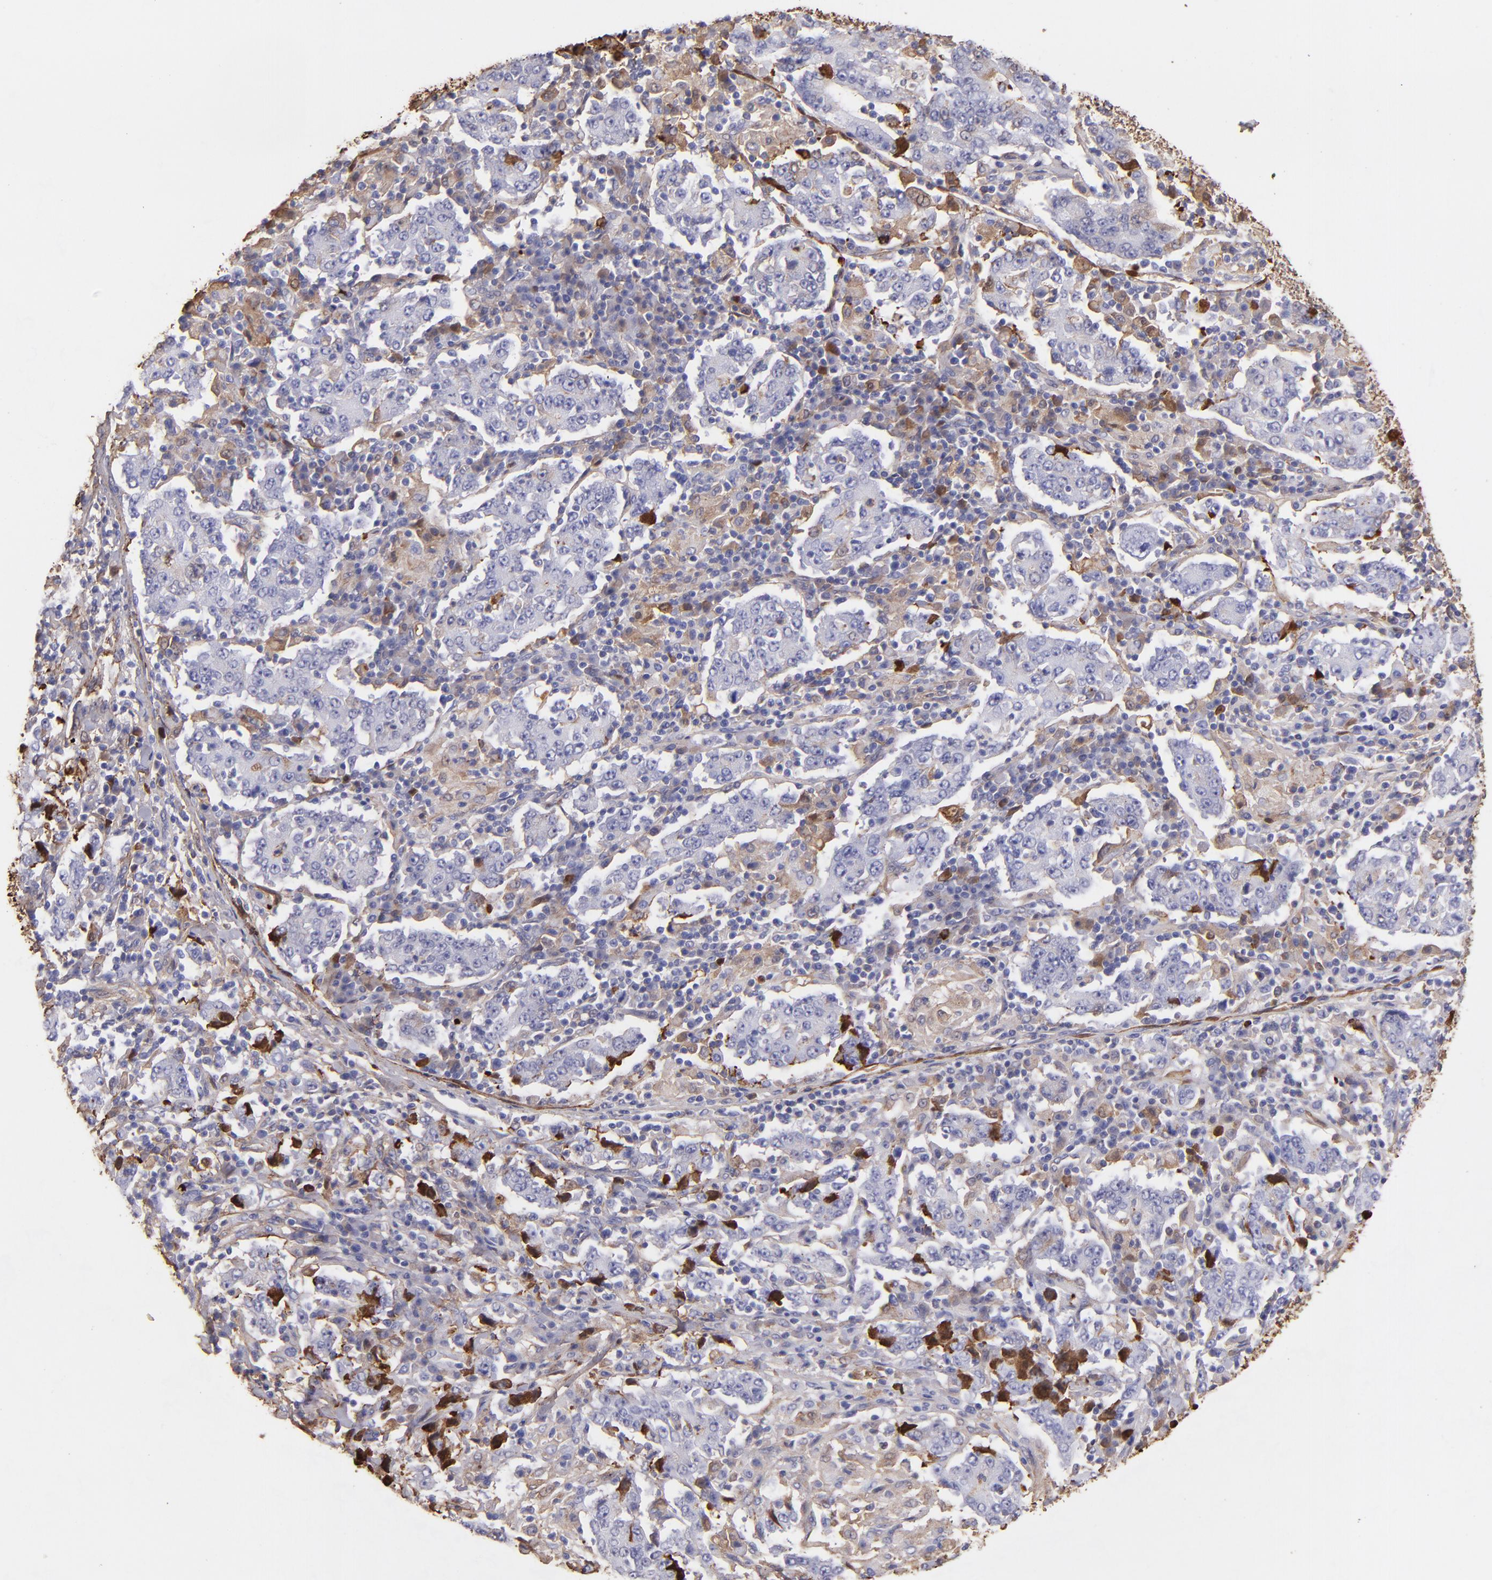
{"staining": {"intensity": "weak", "quantity": "<25%", "location": "cytoplasmic/membranous"}, "tissue": "stomach cancer", "cell_type": "Tumor cells", "image_type": "cancer", "snomed": [{"axis": "morphology", "description": "Normal tissue, NOS"}, {"axis": "morphology", "description": "Adenocarcinoma, NOS"}, {"axis": "topography", "description": "Stomach, upper"}, {"axis": "topography", "description": "Stomach"}], "caption": "The immunohistochemistry histopathology image has no significant staining in tumor cells of adenocarcinoma (stomach) tissue.", "gene": "FGB", "patient": {"sex": "male", "age": 59}}